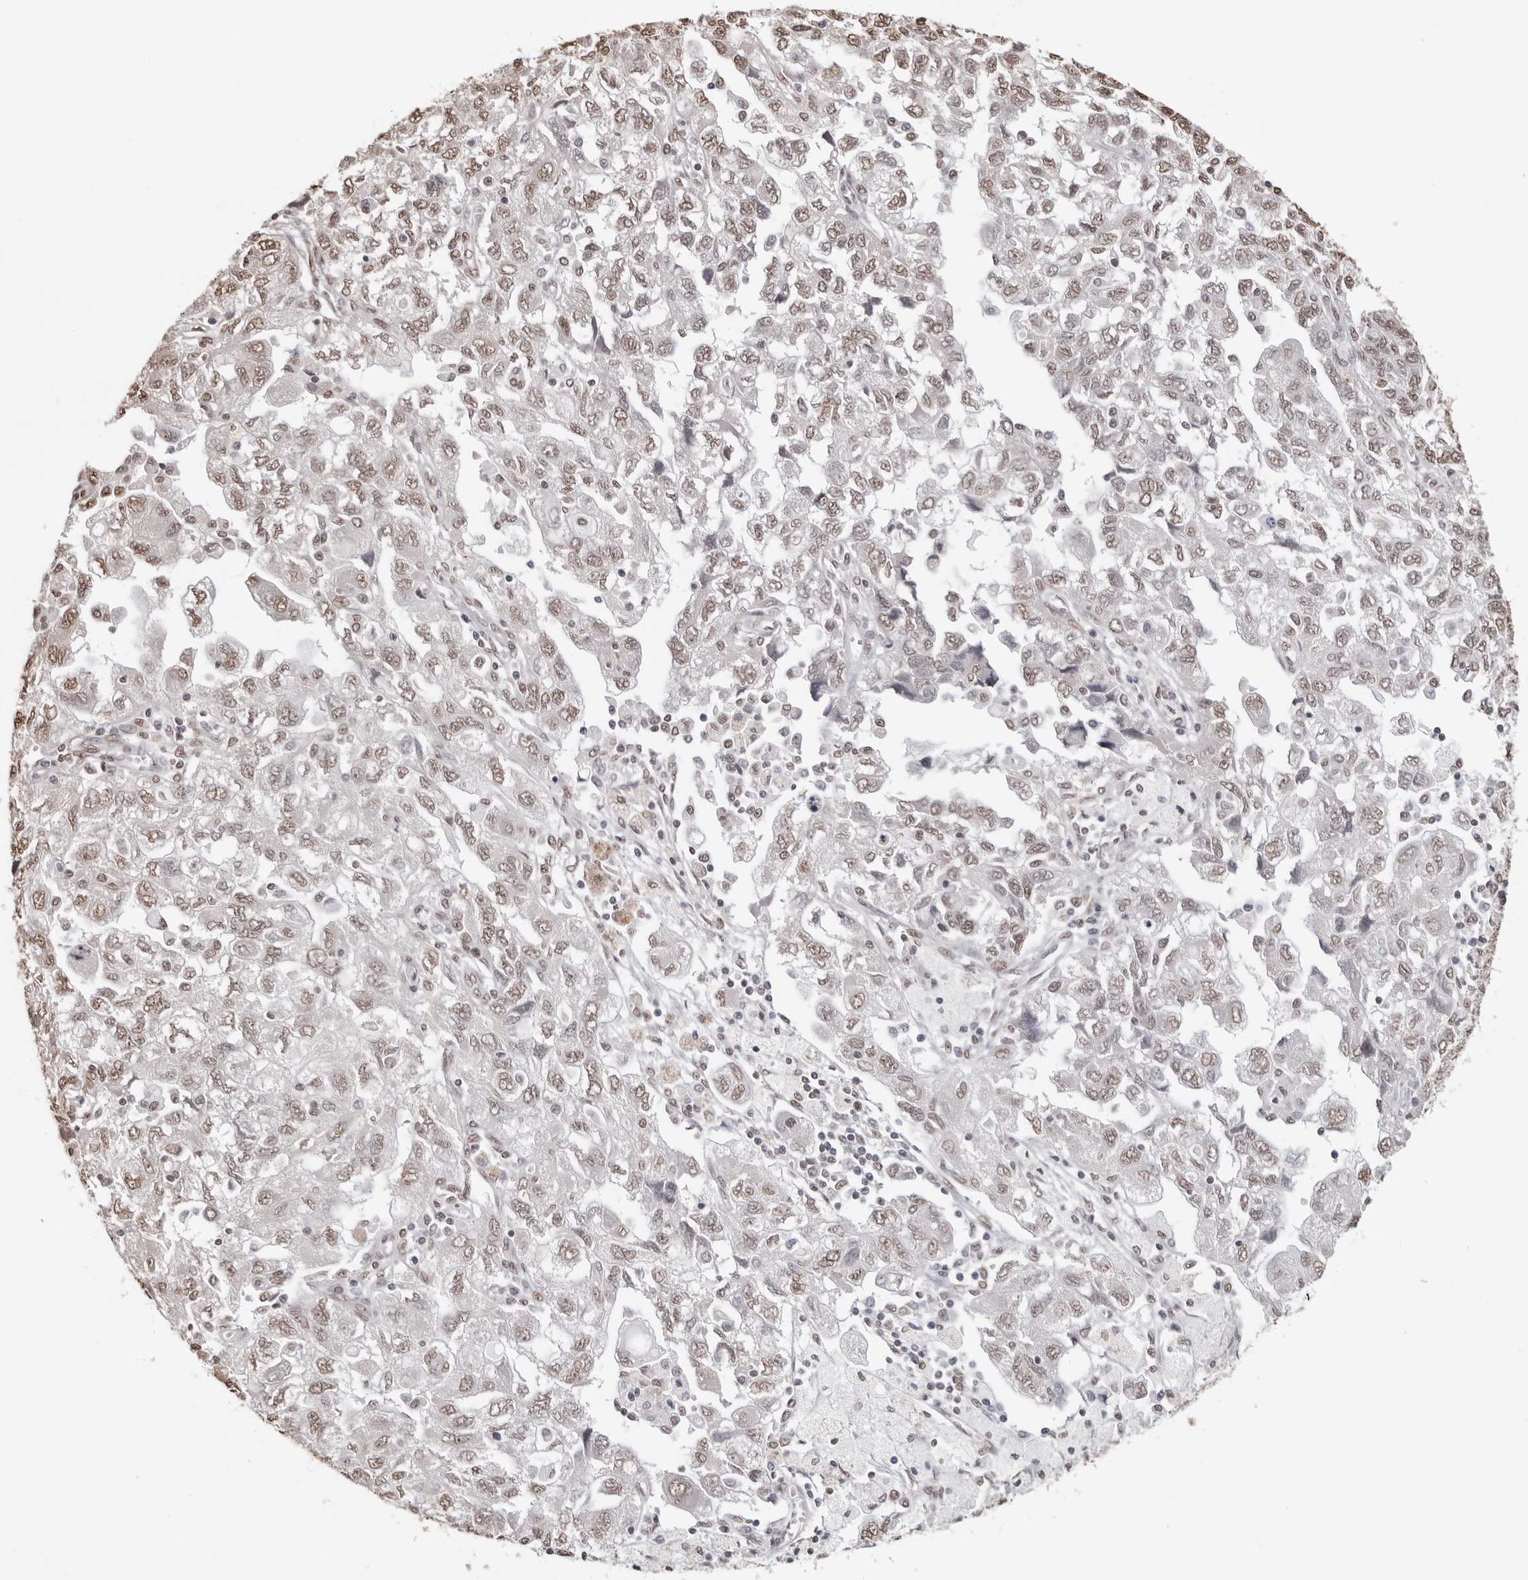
{"staining": {"intensity": "weak", "quantity": ">75%", "location": "nuclear"}, "tissue": "ovarian cancer", "cell_type": "Tumor cells", "image_type": "cancer", "snomed": [{"axis": "morphology", "description": "Carcinoma, NOS"}, {"axis": "morphology", "description": "Cystadenocarcinoma, serous, NOS"}, {"axis": "topography", "description": "Ovary"}], "caption": "IHC photomicrograph of neoplastic tissue: human ovarian serous cystadenocarcinoma stained using IHC demonstrates low levels of weak protein expression localized specifically in the nuclear of tumor cells, appearing as a nuclear brown color.", "gene": "OLIG3", "patient": {"sex": "female", "age": 69}}